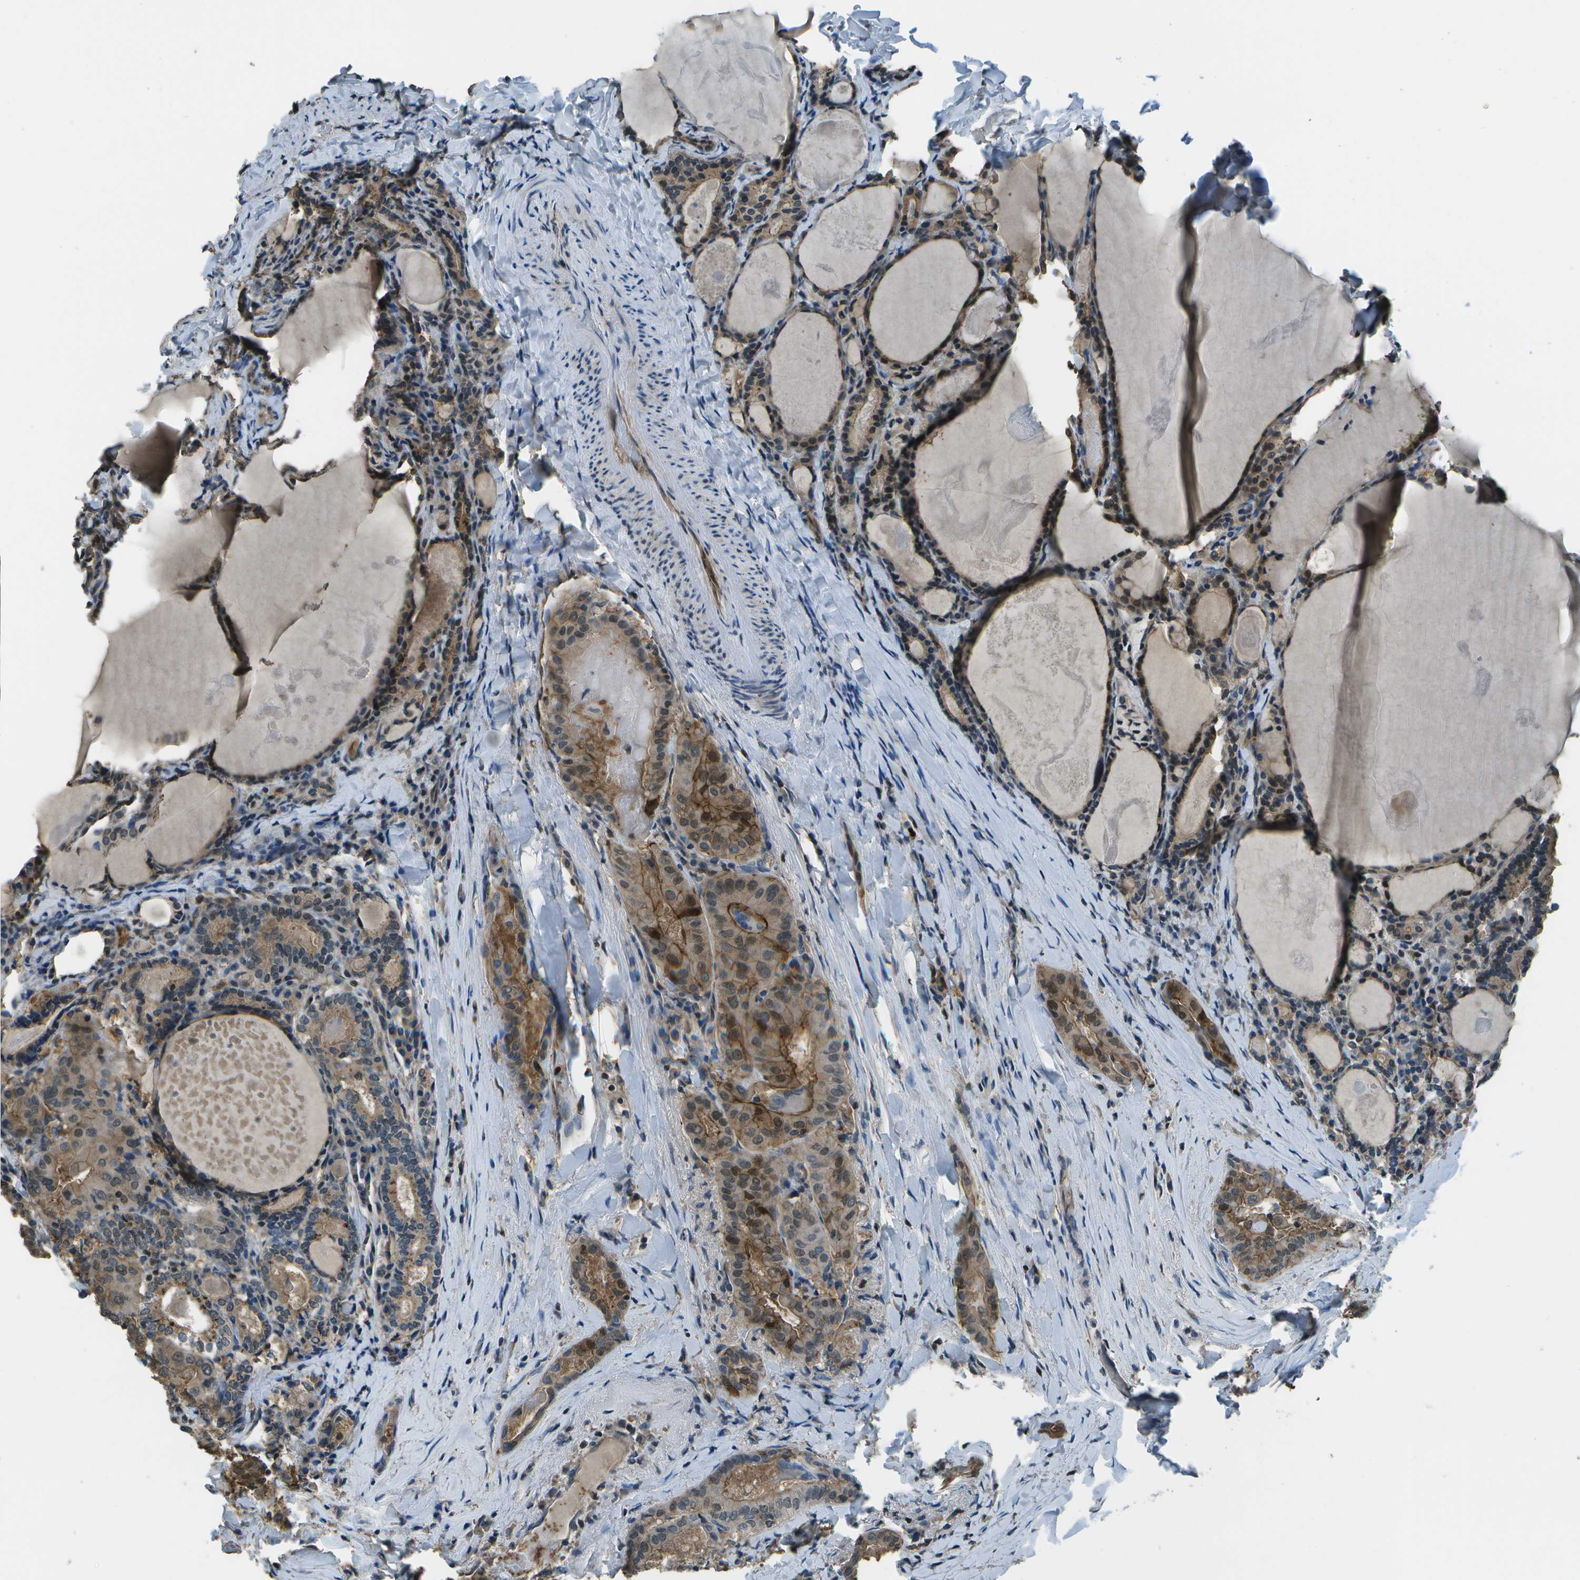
{"staining": {"intensity": "moderate", "quantity": "25%-75%", "location": "cytoplasmic/membranous,nuclear"}, "tissue": "thyroid cancer", "cell_type": "Tumor cells", "image_type": "cancer", "snomed": [{"axis": "morphology", "description": "Papillary adenocarcinoma, NOS"}, {"axis": "topography", "description": "Thyroid gland"}], "caption": "Thyroid cancer (papillary adenocarcinoma) was stained to show a protein in brown. There is medium levels of moderate cytoplasmic/membranous and nuclear staining in about 25%-75% of tumor cells.", "gene": "PDLIM1", "patient": {"sex": "female", "age": 42}}